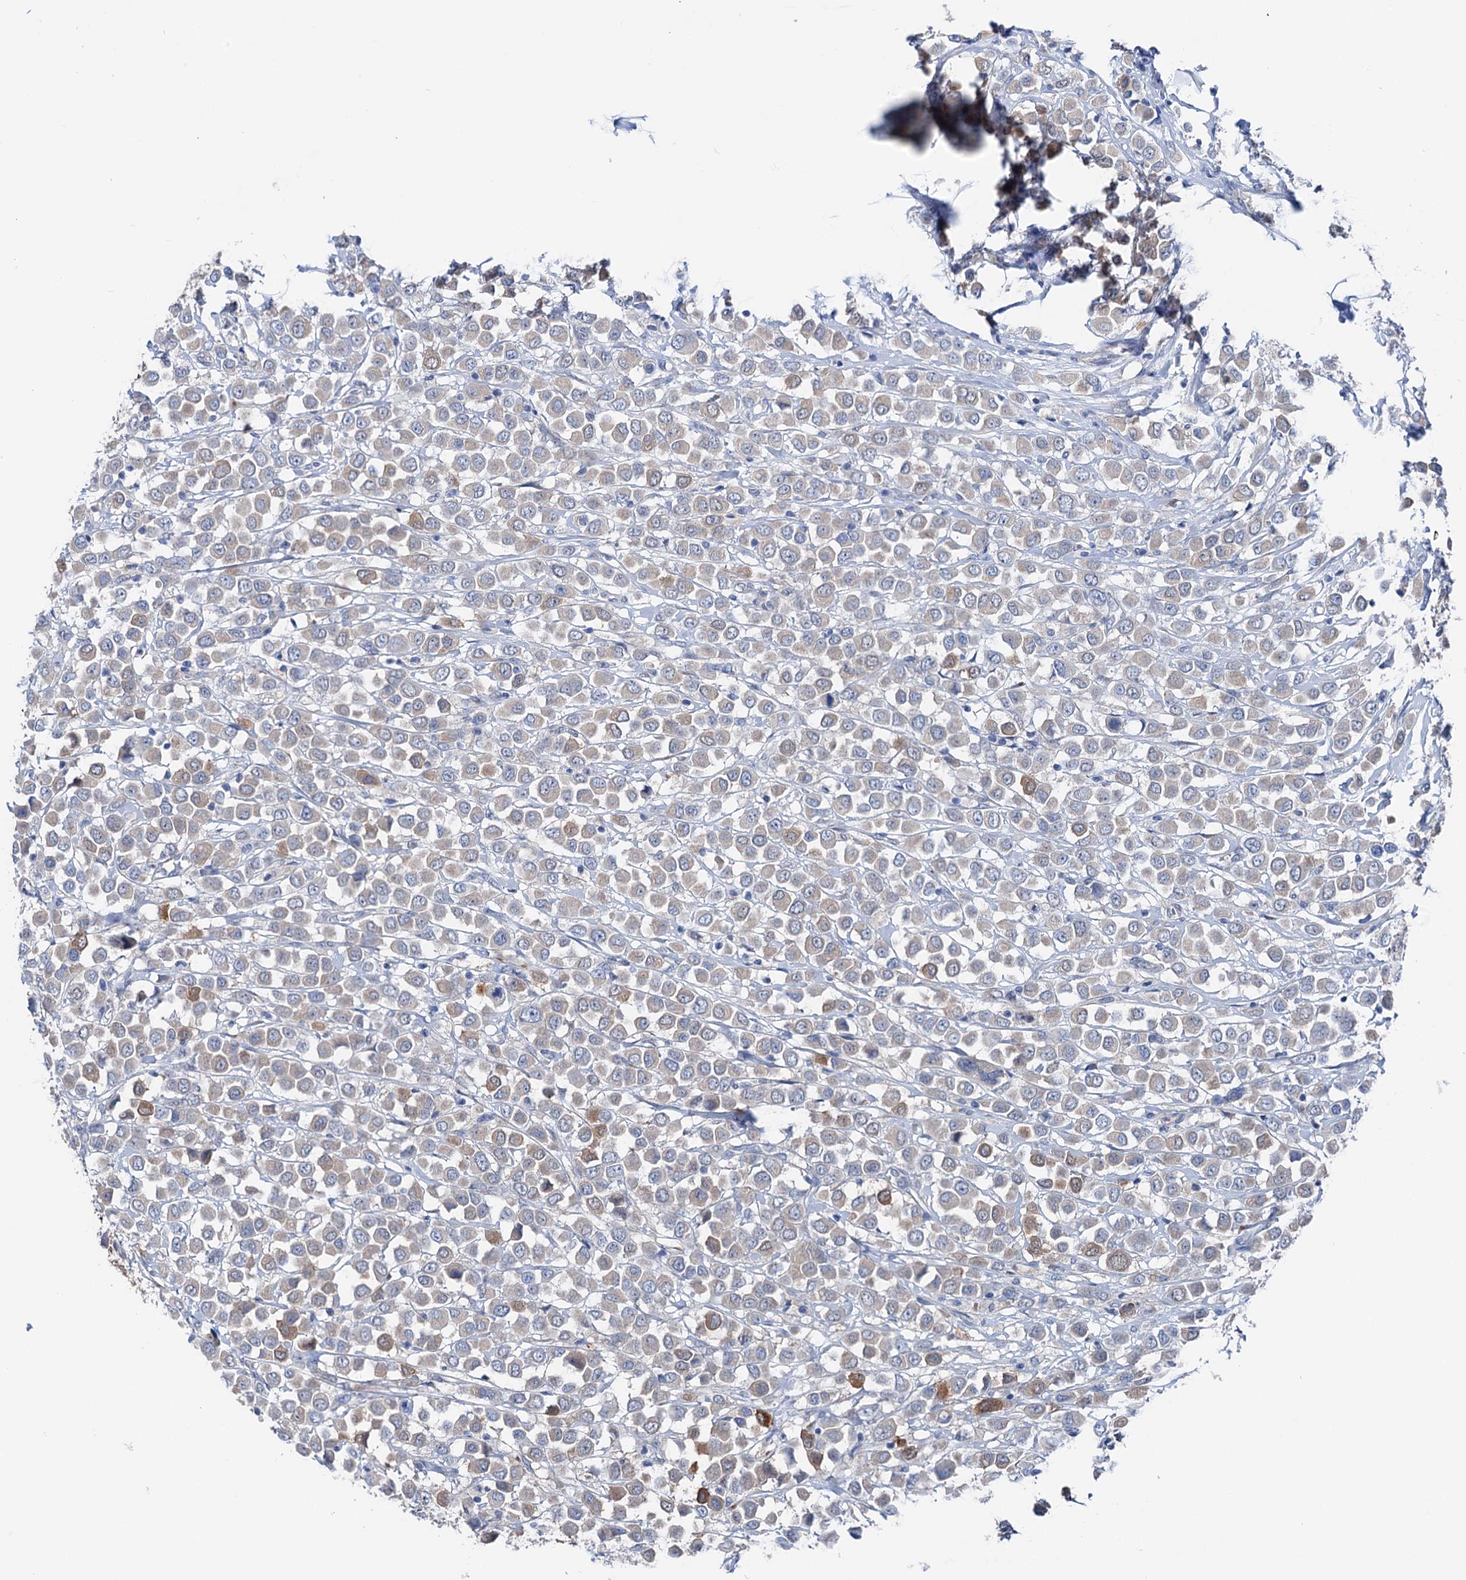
{"staining": {"intensity": "moderate", "quantity": "<25%", "location": "cytoplasmic/membranous"}, "tissue": "breast cancer", "cell_type": "Tumor cells", "image_type": "cancer", "snomed": [{"axis": "morphology", "description": "Duct carcinoma"}, {"axis": "topography", "description": "Breast"}], "caption": "Breast cancer (infiltrating ductal carcinoma) stained with a protein marker shows moderate staining in tumor cells.", "gene": "SHROOM1", "patient": {"sex": "female", "age": 61}}